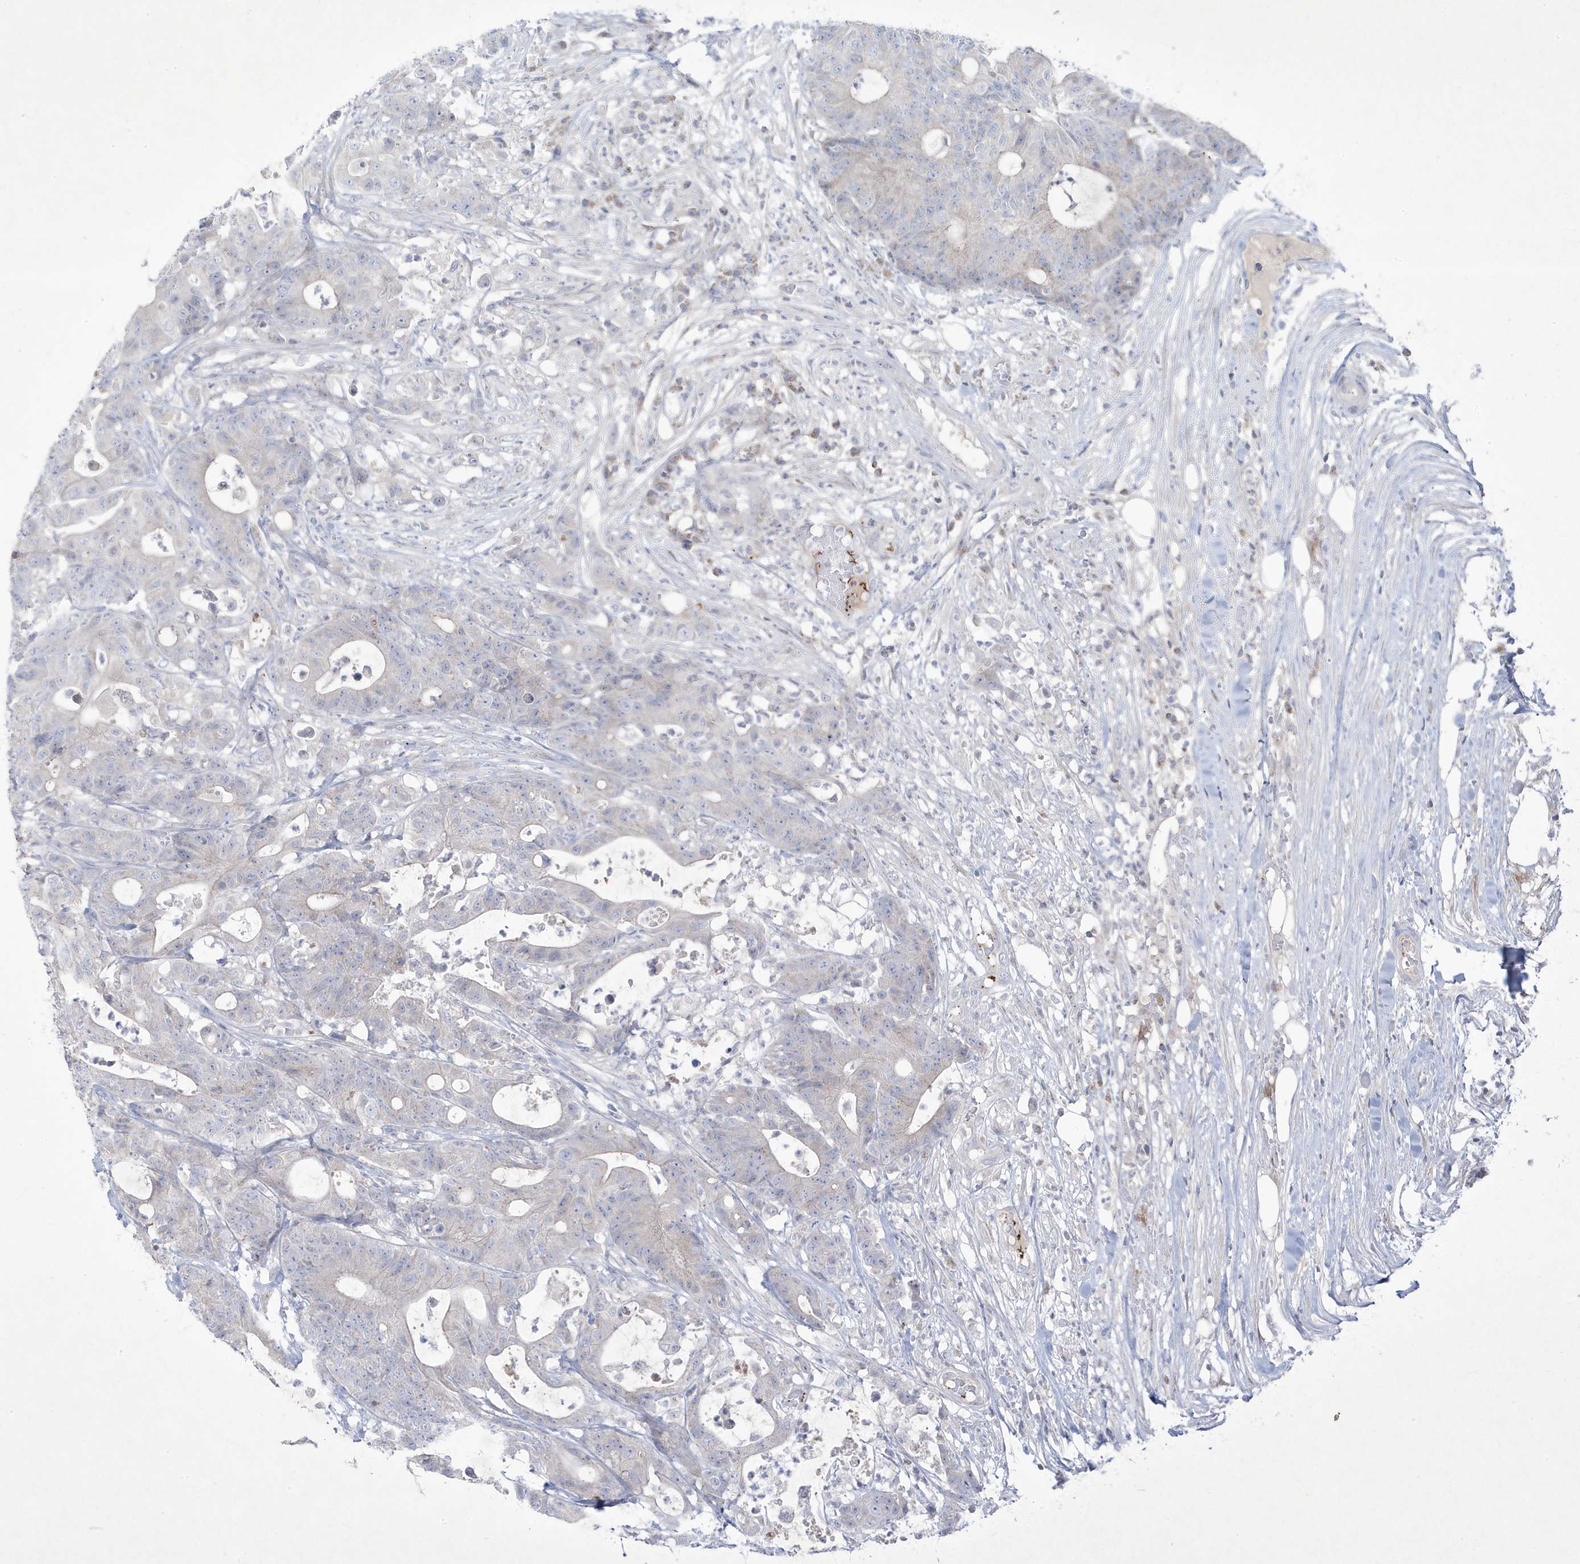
{"staining": {"intensity": "negative", "quantity": "none", "location": "none"}, "tissue": "colorectal cancer", "cell_type": "Tumor cells", "image_type": "cancer", "snomed": [{"axis": "morphology", "description": "Adenocarcinoma, NOS"}, {"axis": "topography", "description": "Colon"}], "caption": "DAB immunohistochemical staining of colorectal cancer (adenocarcinoma) displays no significant staining in tumor cells. (DAB immunohistochemistry (IHC) visualized using brightfield microscopy, high magnification).", "gene": "ADAMTSL3", "patient": {"sex": "female", "age": 84}}